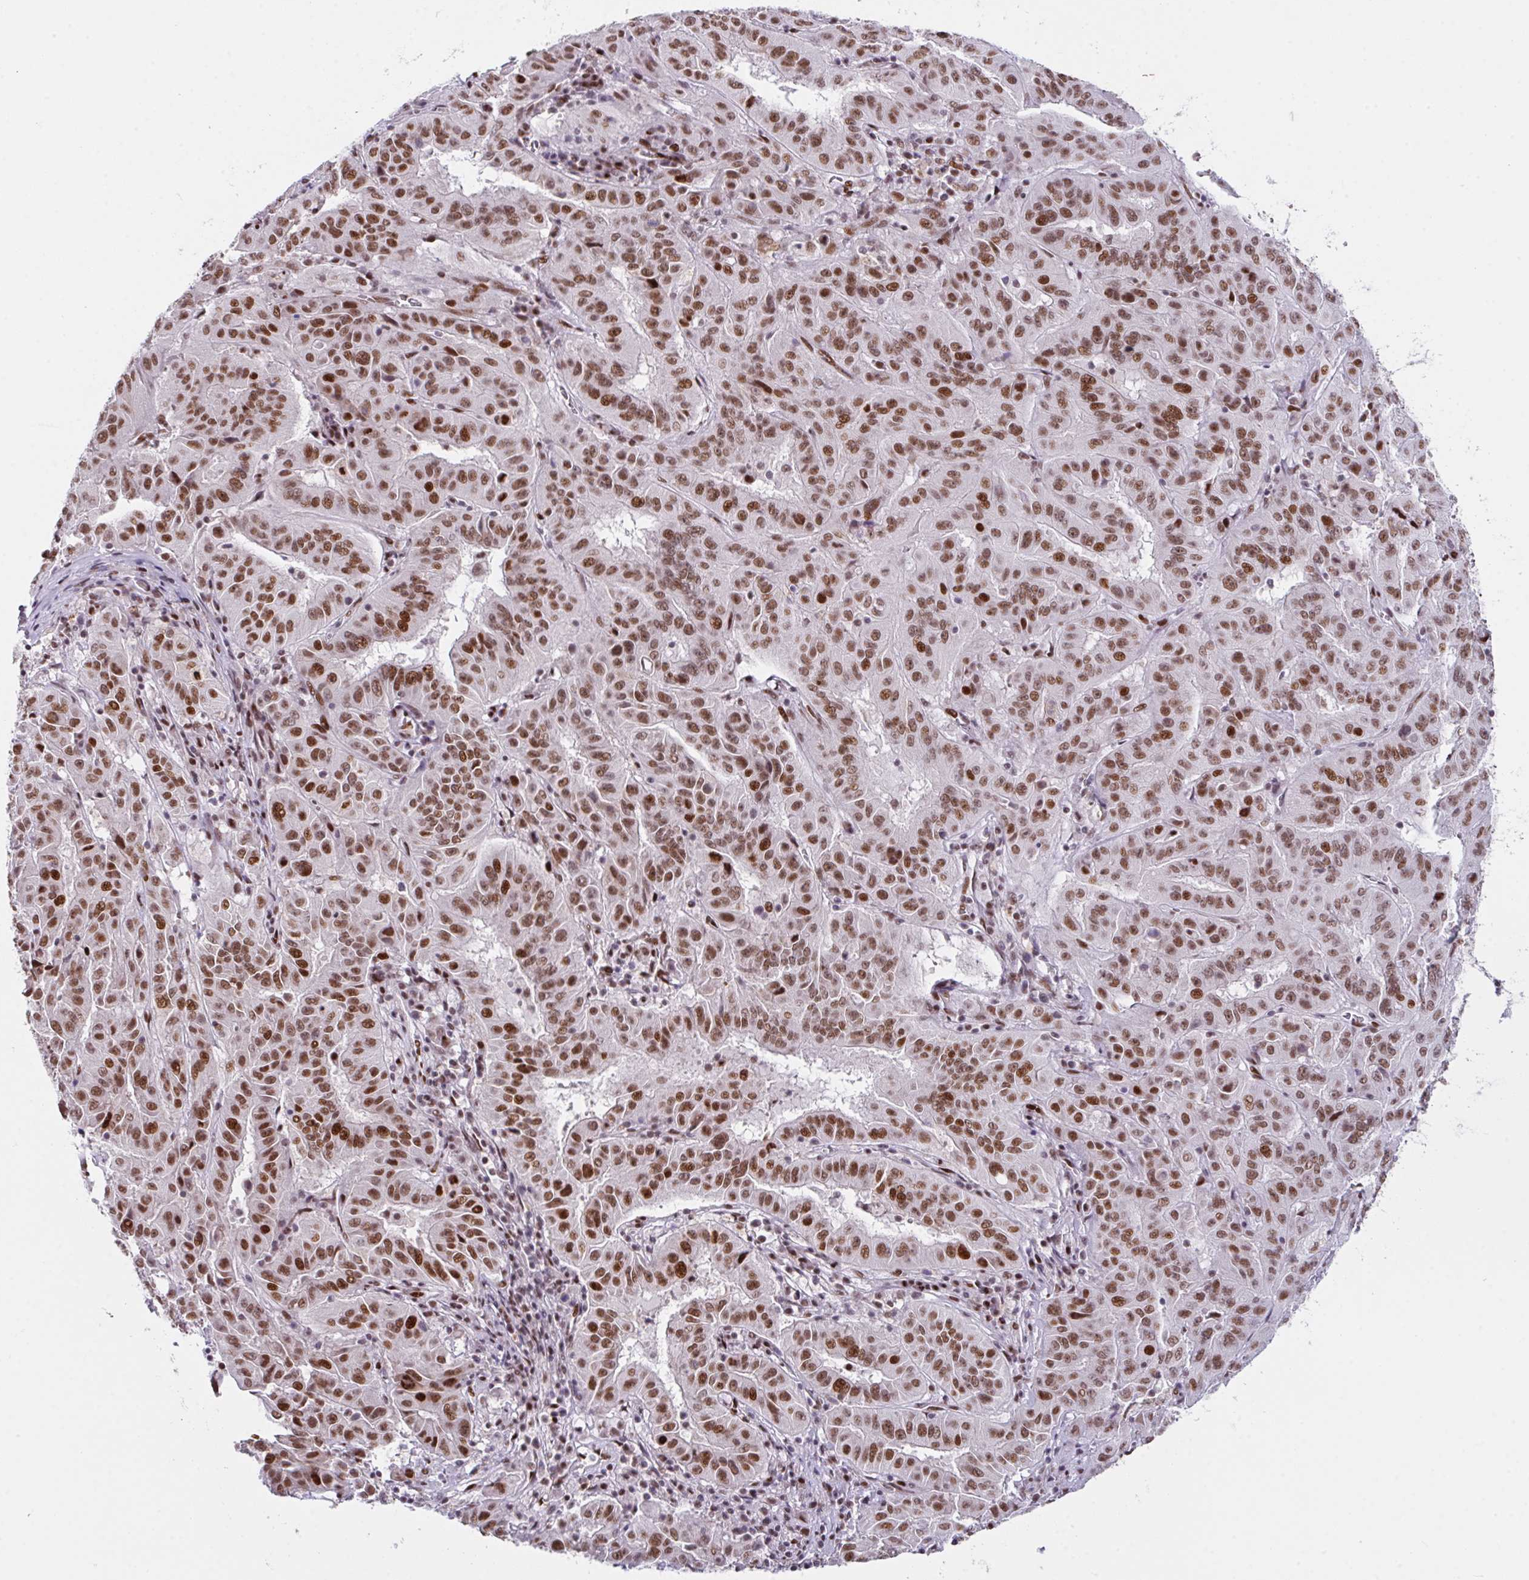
{"staining": {"intensity": "strong", "quantity": ">75%", "location": "nuclear"}, "tissue": "pancreatic cancer", "cell_type": "Tumor cells", "image_type": "cancer", "snomed": [{"axis": "morphology", "description": "Adenocarcinoma, NOS"}, {"axis": "topography", "description": "Pancreas"}], "caption": "Protein analysis of pancreatic cancer tissue demonstrates strong nuclear staining in approximately >75% of tumor cells. Nuclei are stained in blue.", "gene": "CLP1", "patient": {"sex": "male", "age": 63}}